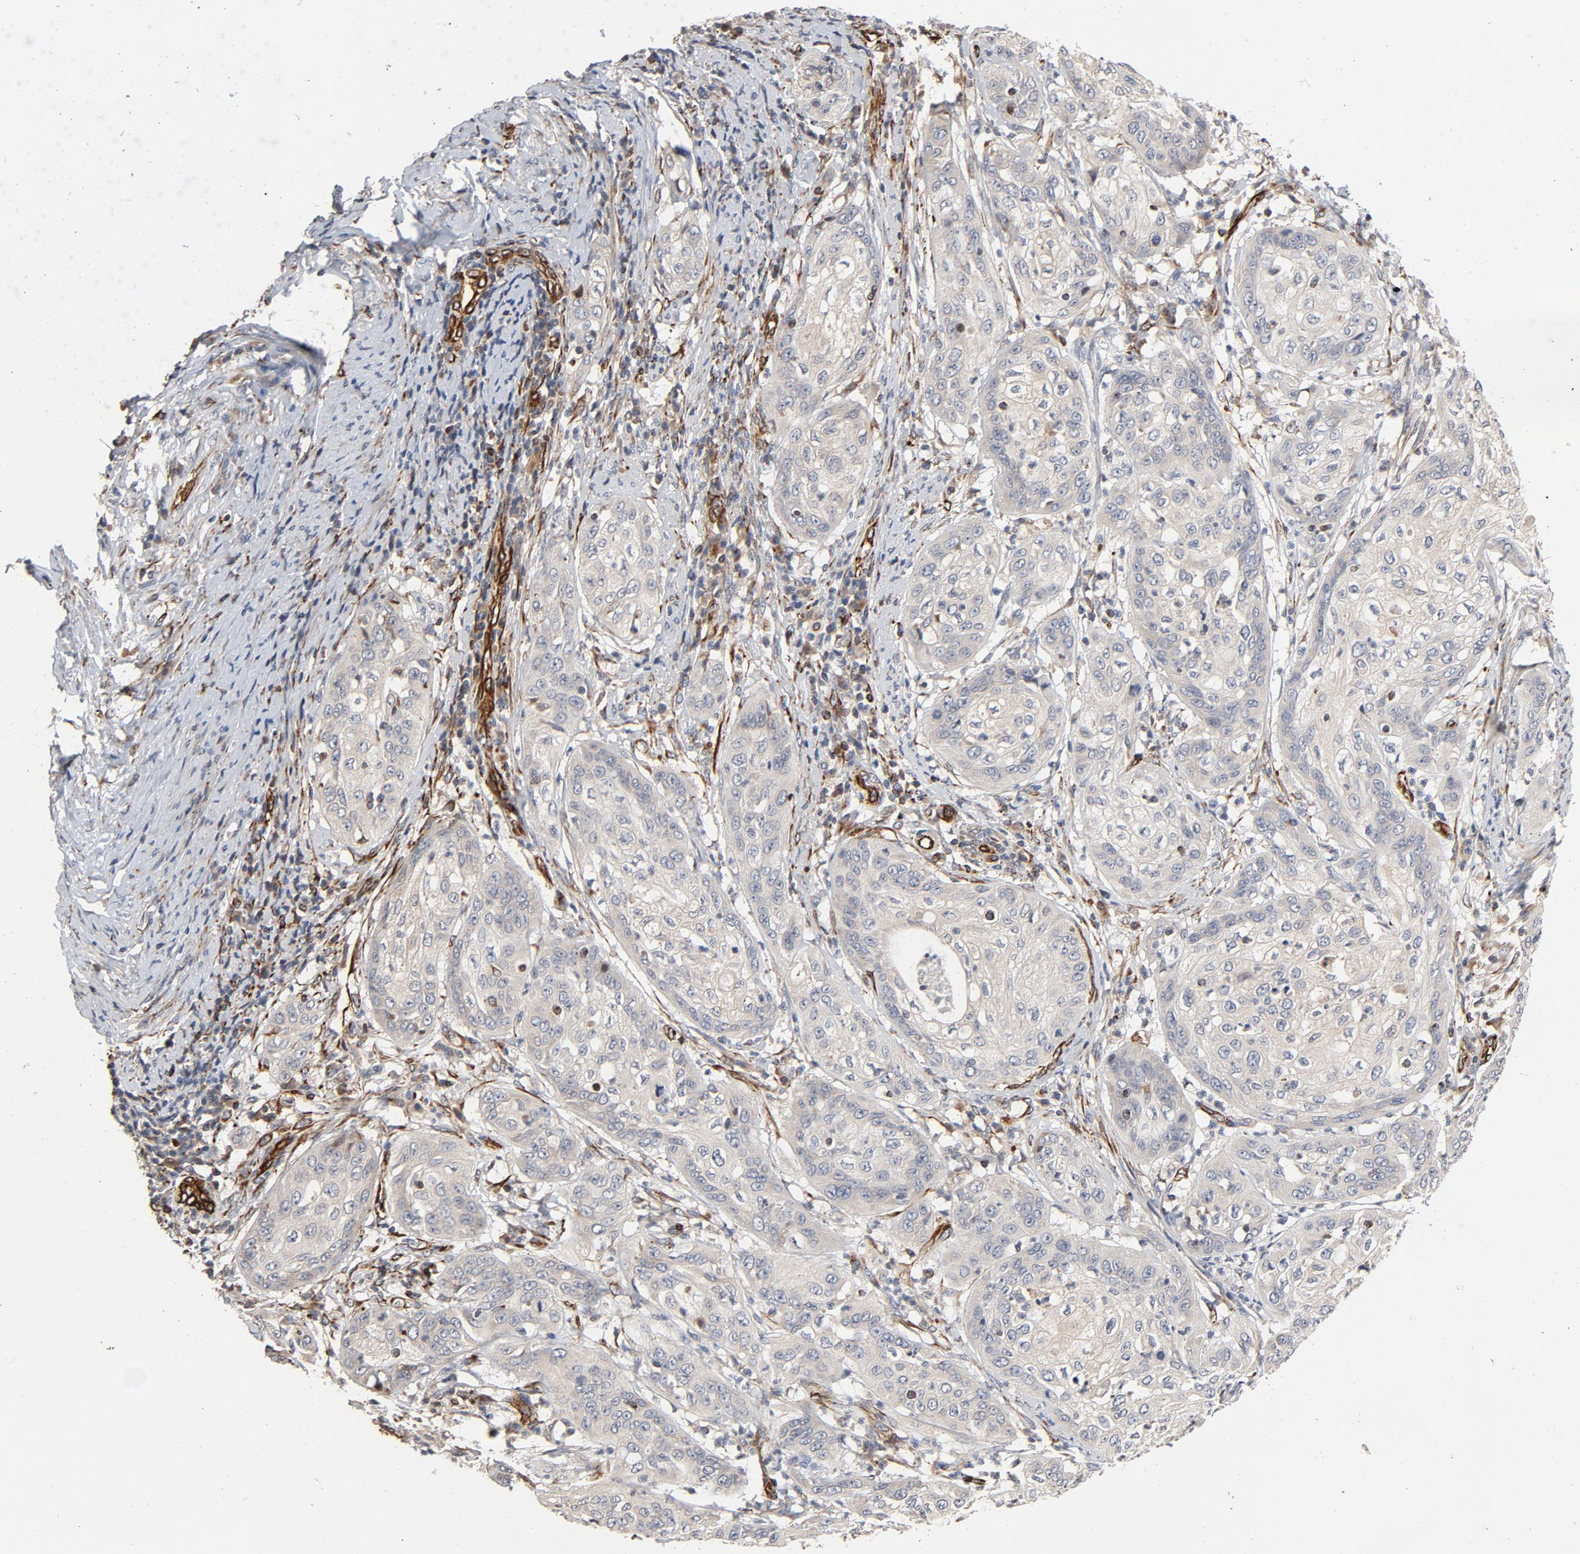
{"staining": {"intensity": "negative", "quantity": "none", "location": "none"}, "tissue": "cervical cancer", "cell_type": "Tumor cells", "image_type": "cancer", "snomed": [{"axis": "morphology", "description": "Squamous cell carcinoma, NOS"}, {"axis": "topography", "description": "Cervix"}], "caption": "The image shows no significant staining in tumor cells of squamous cell carcinoma (cervical).", "gene": "FAM118A", "patient": {"sex": "female", "age": 41}}